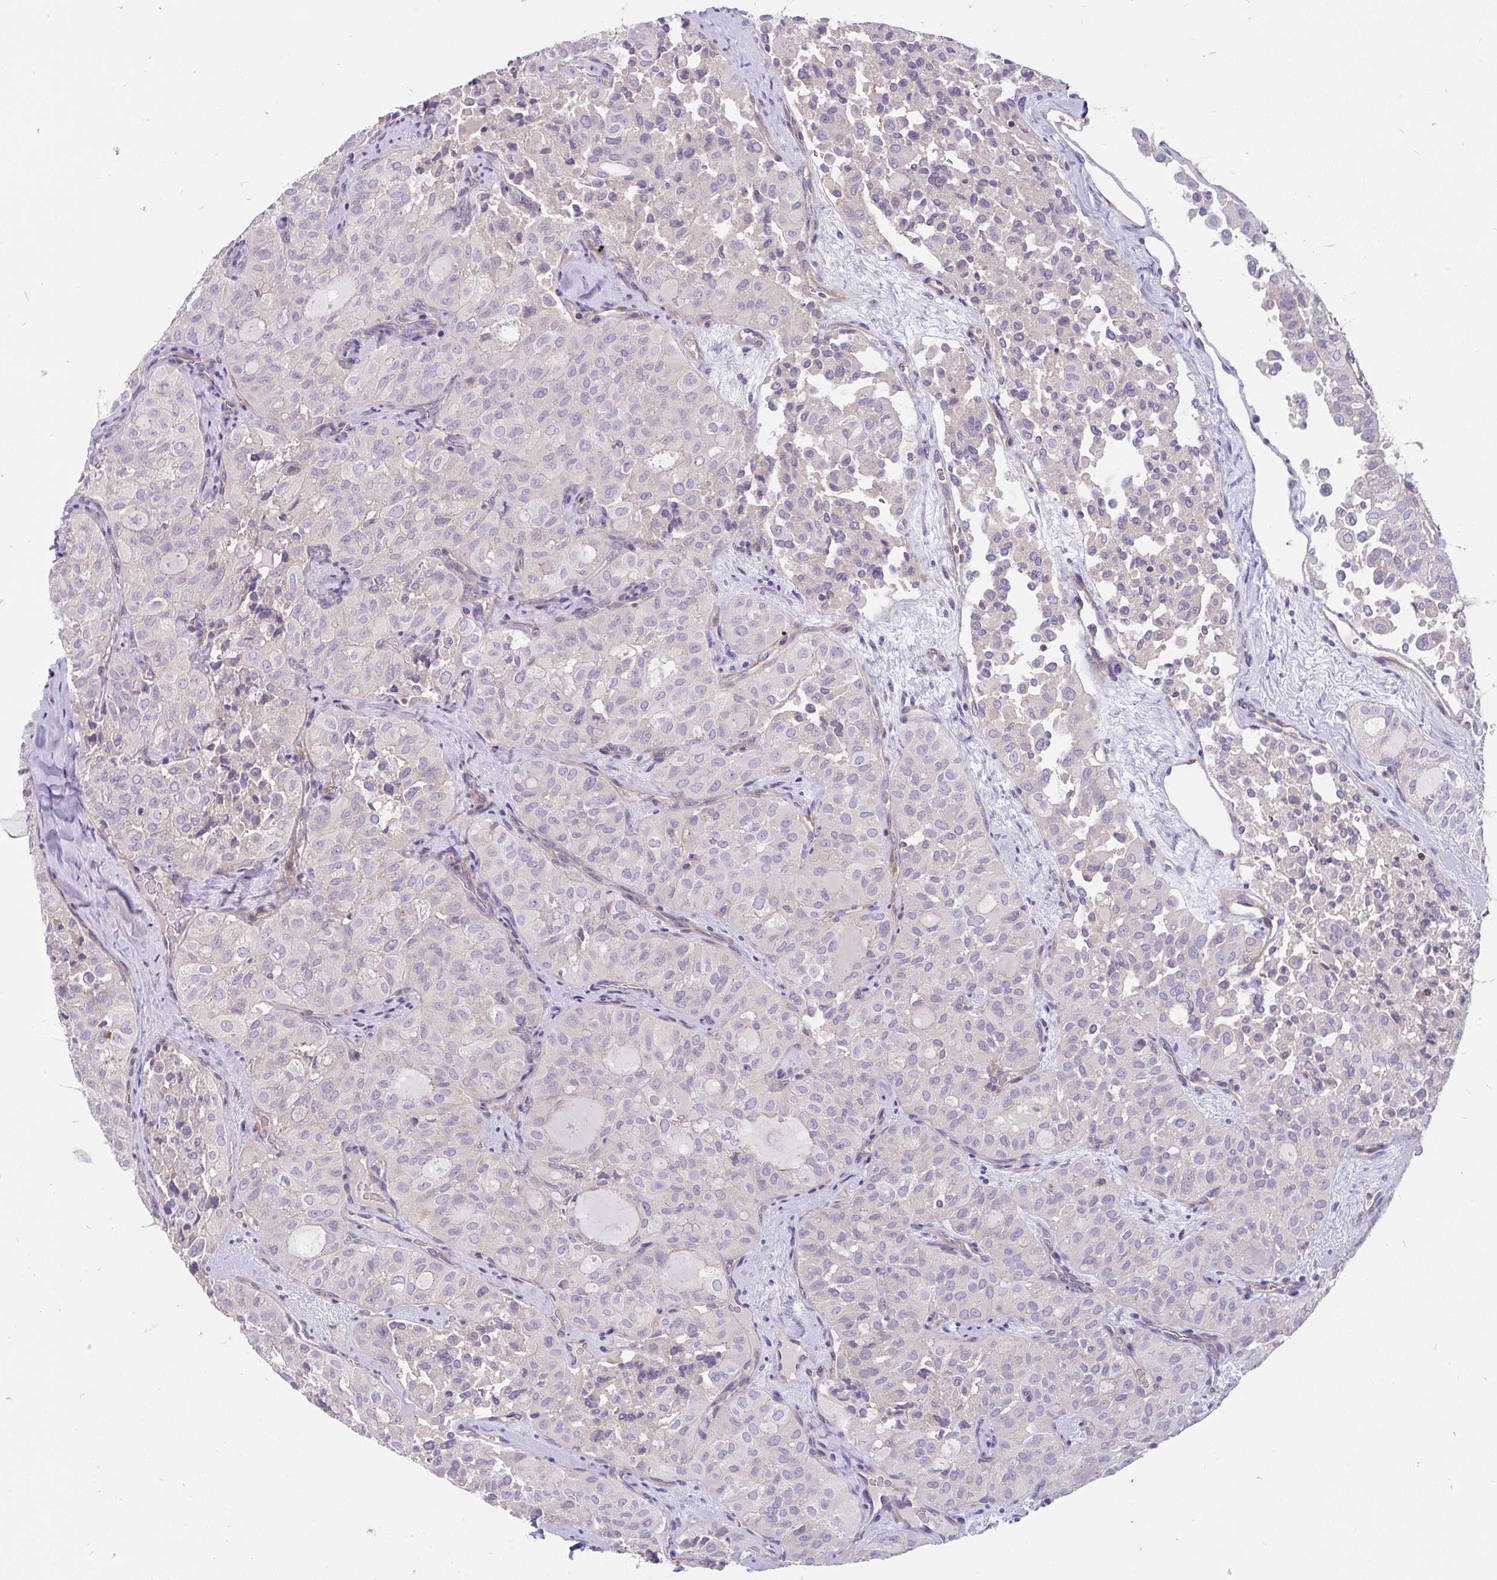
{"staining": {"intensity": "negative", "quantity": "none", "location": "none"}, "tissue": "thyroid cancer", "cell_type": "Tumor cells", "image_type": "cancer", "snomed": [{"axis": "morphology", "description": "Follicular adenoma carcinoma, NOS"}, {"axis": "topography", "description": "Thyroid gland"}], "caption": "An immunohistochemistry micrograph of follicular adenoma carcinoma (thyroid) is shown. There is no staining in tumor cells of follicular adenoma carcinoma (thyroid).", "gene": "LRRC26", "patient": {"sex": "male", "age": 75}}